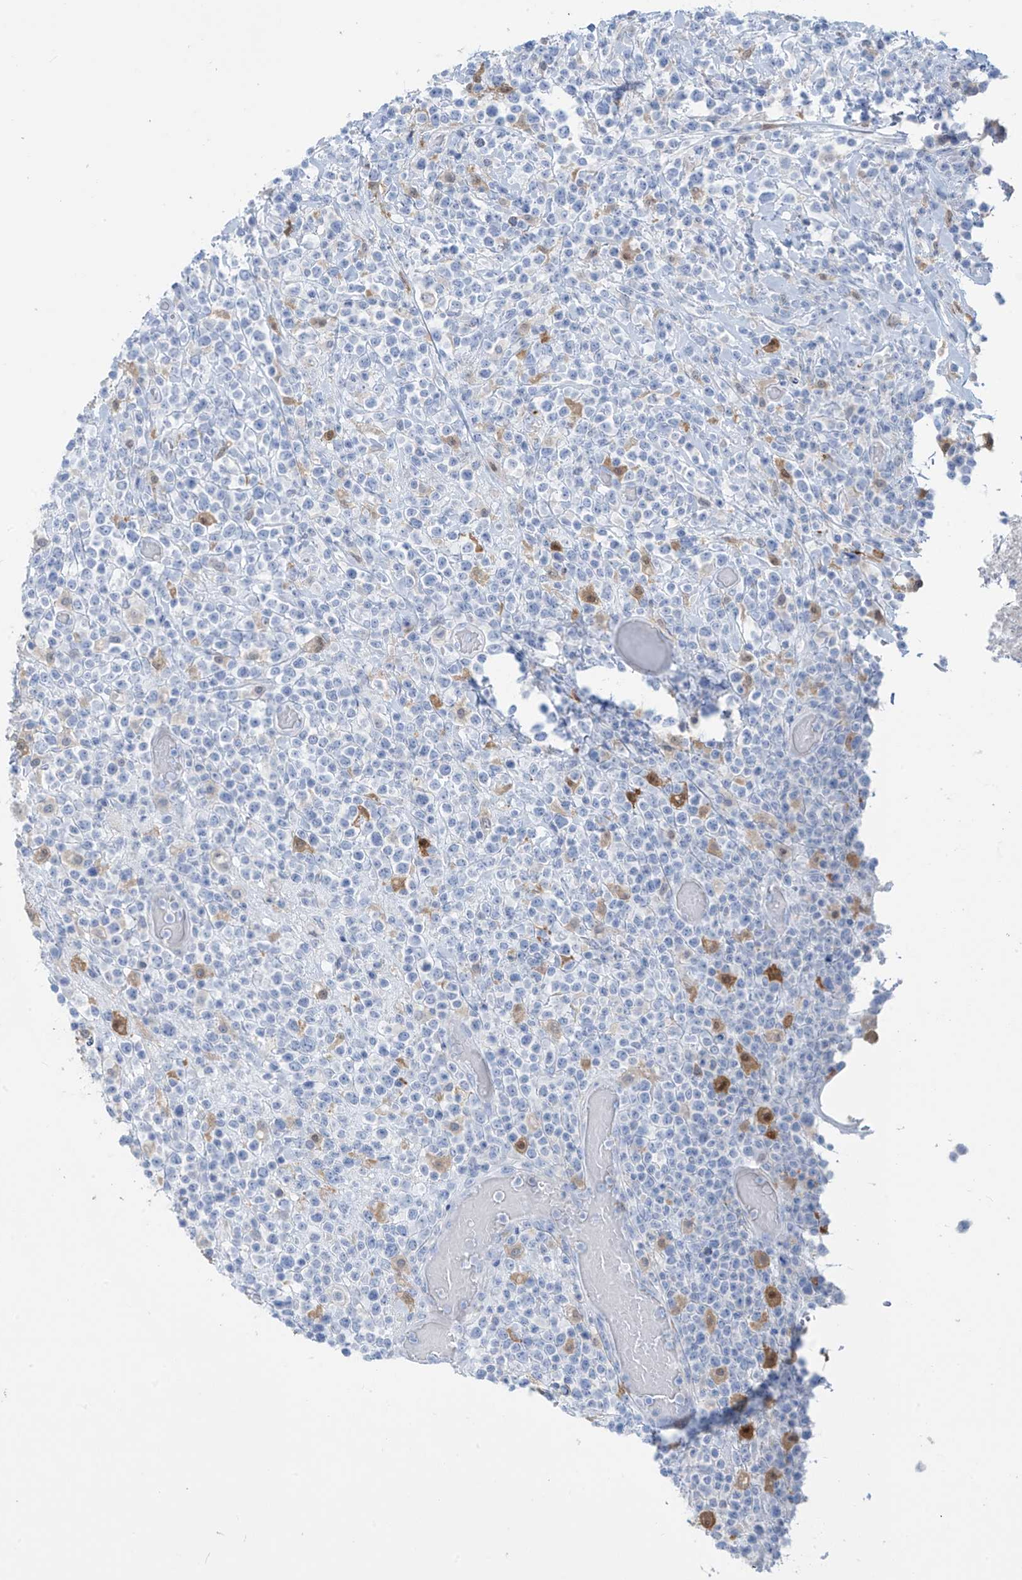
{"staining": {"intensity": "negative", "quantity": "none", "location": "none"}, "tissue": "lymphoma", "cell_type": "Tumor cells", "image_type": "cancer", "snomed": [{"axis": "morphology", "description": "Malignant lymphoma, non-Hodgkin's type, High grade"}, {"axis": "topography", "description": "Colon"}], "caption": "This is an immunohistochemistry photomicrograph of lymphoma. There is no positivity in tumor cells.", "gene": "TRMT2B", "patient": {"sex": "female", "age": 53}}